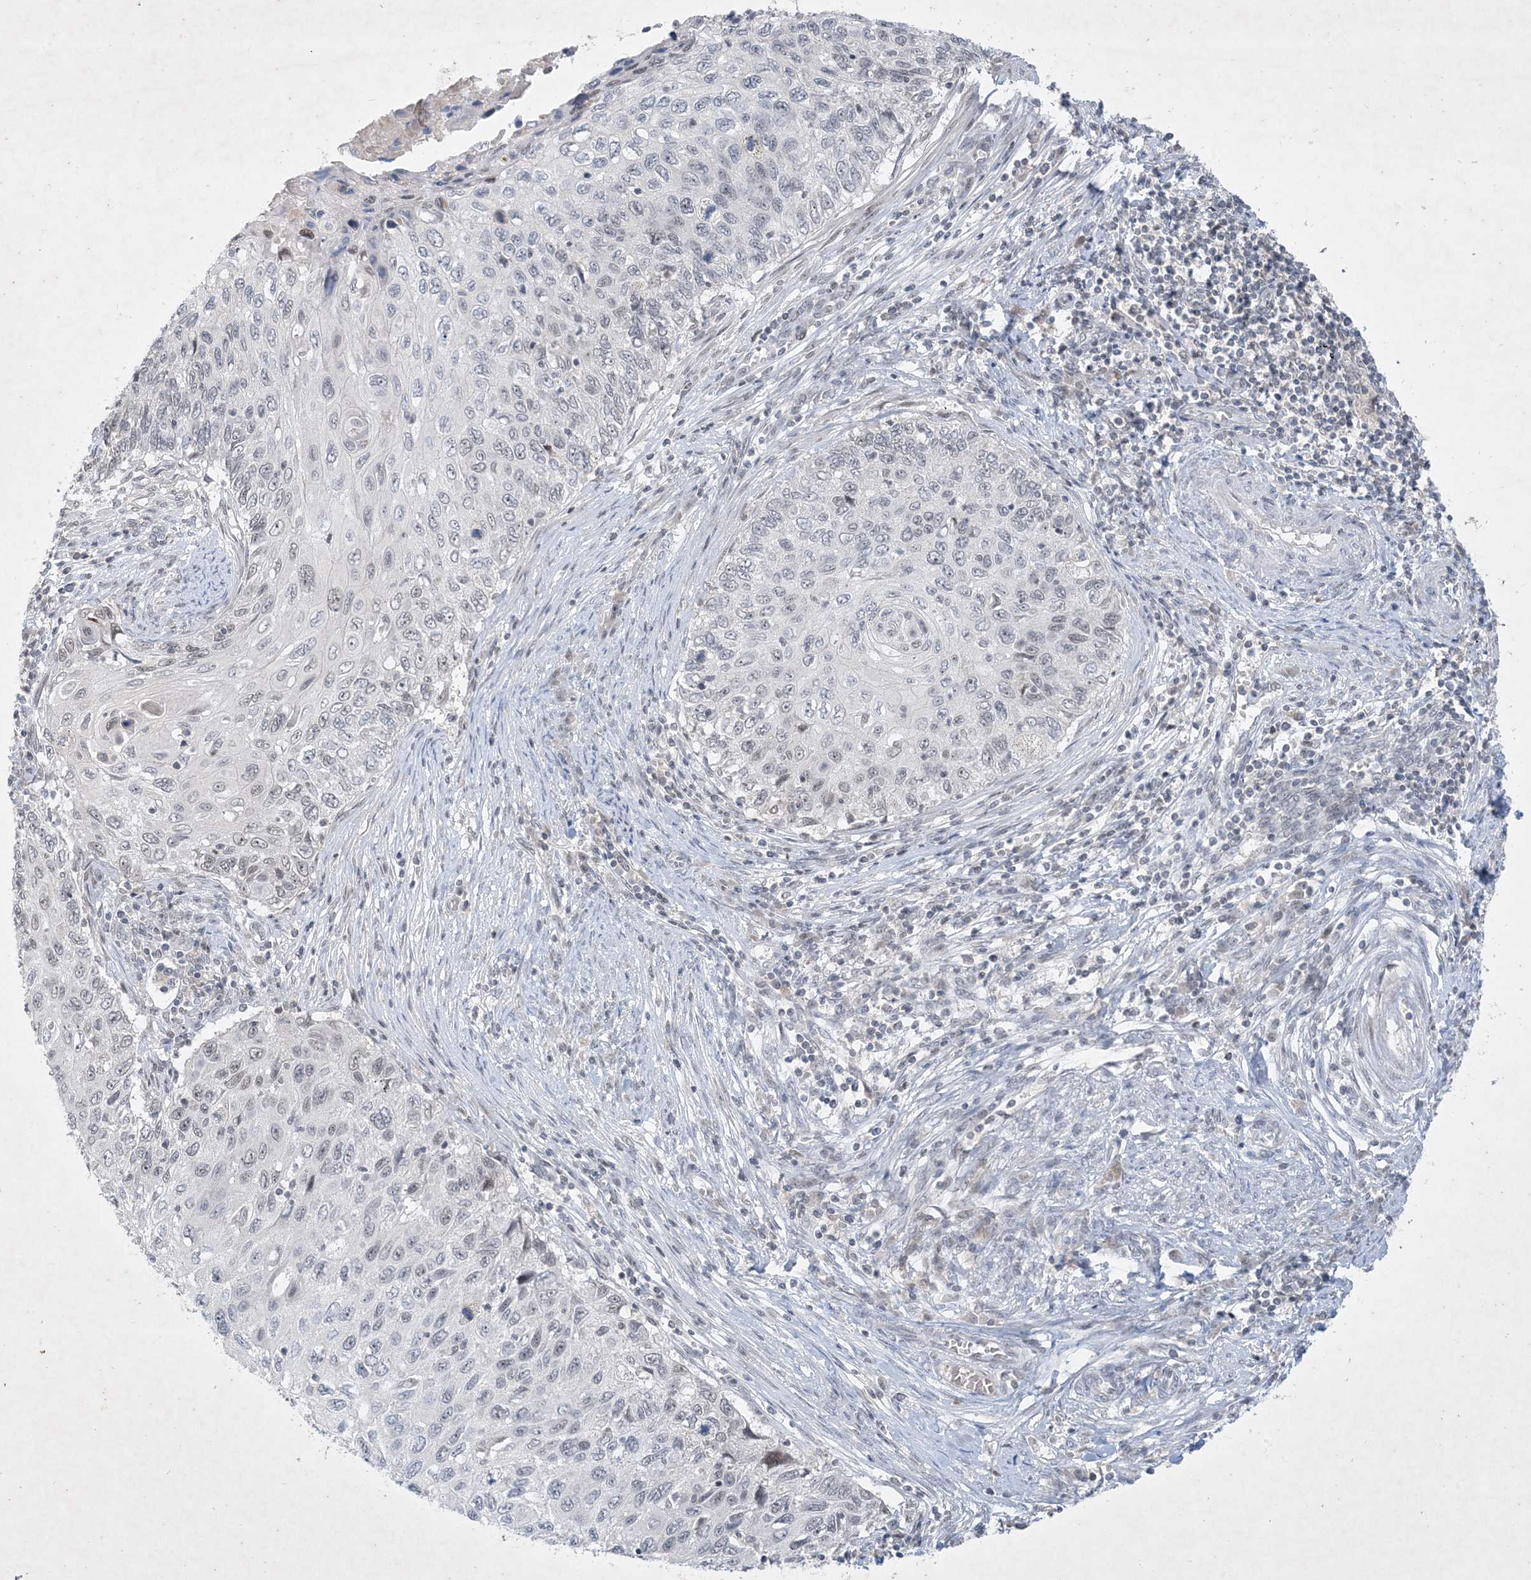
{"staining": {"intensity": "negative", "quantity": "none", "location": "none"}, "tissue": "cervical cancer", "cell_type": "Tumor cells", "image_type": "cancer", "snomed": [{"axis": "morphology", "description": "Squamous cell carcinoma, NOS"}, {"axis": "topography", "description": "Cervix"}], "caption": "An IHC image of cervical cancer (squamous cell carcinoma) is shown. There is no staining in tumor cells of cervical cancer (squamous cell carcinoma).", "gene": "ZNF674", "patient": {"sex": "female", "age": 70}}